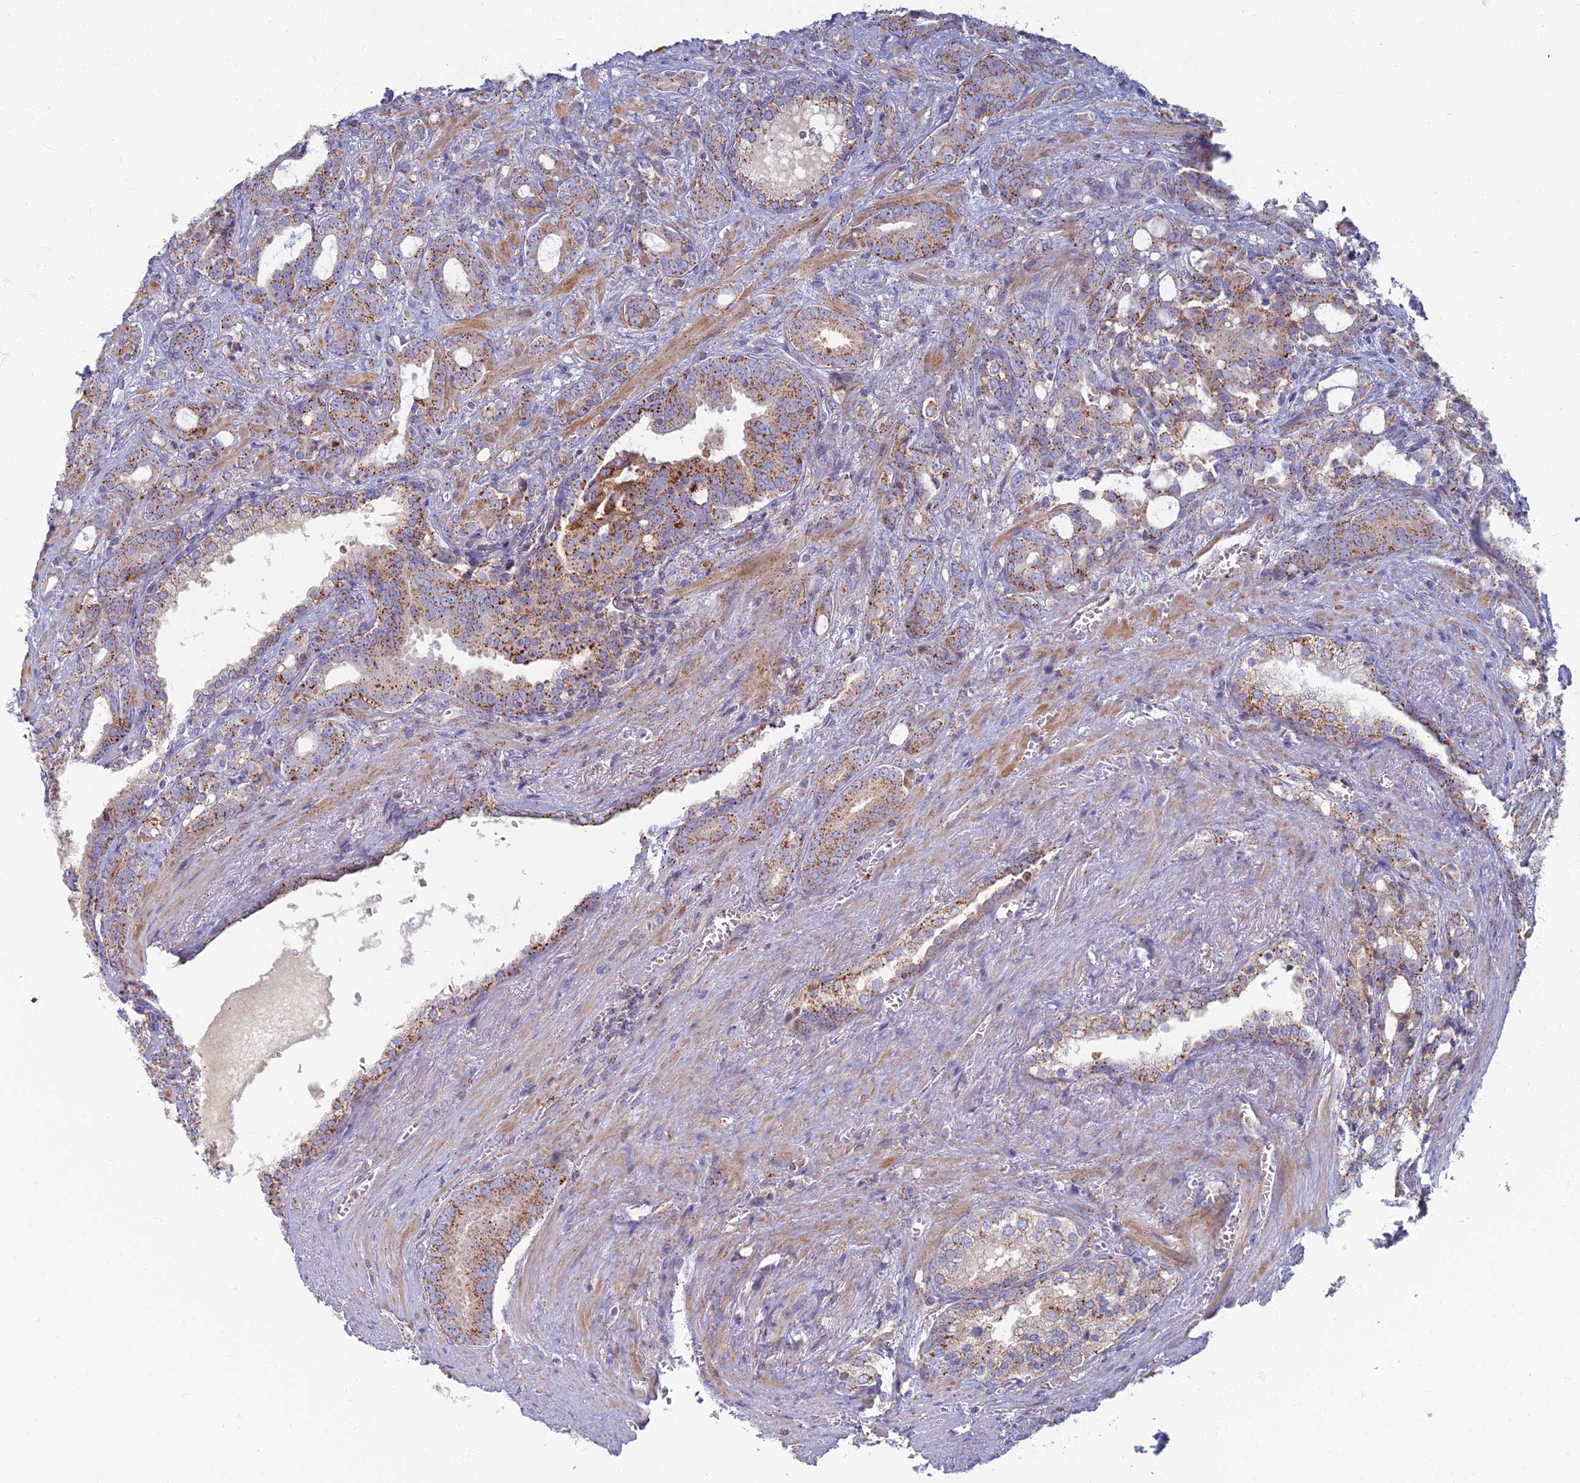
{"staining": {"intensity": "moderate", "quantity": ">75%", "location": "cytoplasmic/membranous"}, "tissue": "prostate cancer", "cell_type": "Tumor cells", "image_type": "cancer", "snomed": [{"axis": "morphology", "description": "Adenocarcinoma, High grade"}, {"axis": "topography", "description": "Prostate"}], "caption": "Prostate cancer (high-grade adenocarcinoma) stained for a protein exhibits moderate cytoplasmic/membranous positivity in tumor cells. Using DAB (3,3'-diaminobenzidine) (brown) and hematoxylin (blue) stains, captured at high magnification using brightfield microscopy.", "gene": "CHMP4B", "patient": {"sex": "male", "age": 72}}